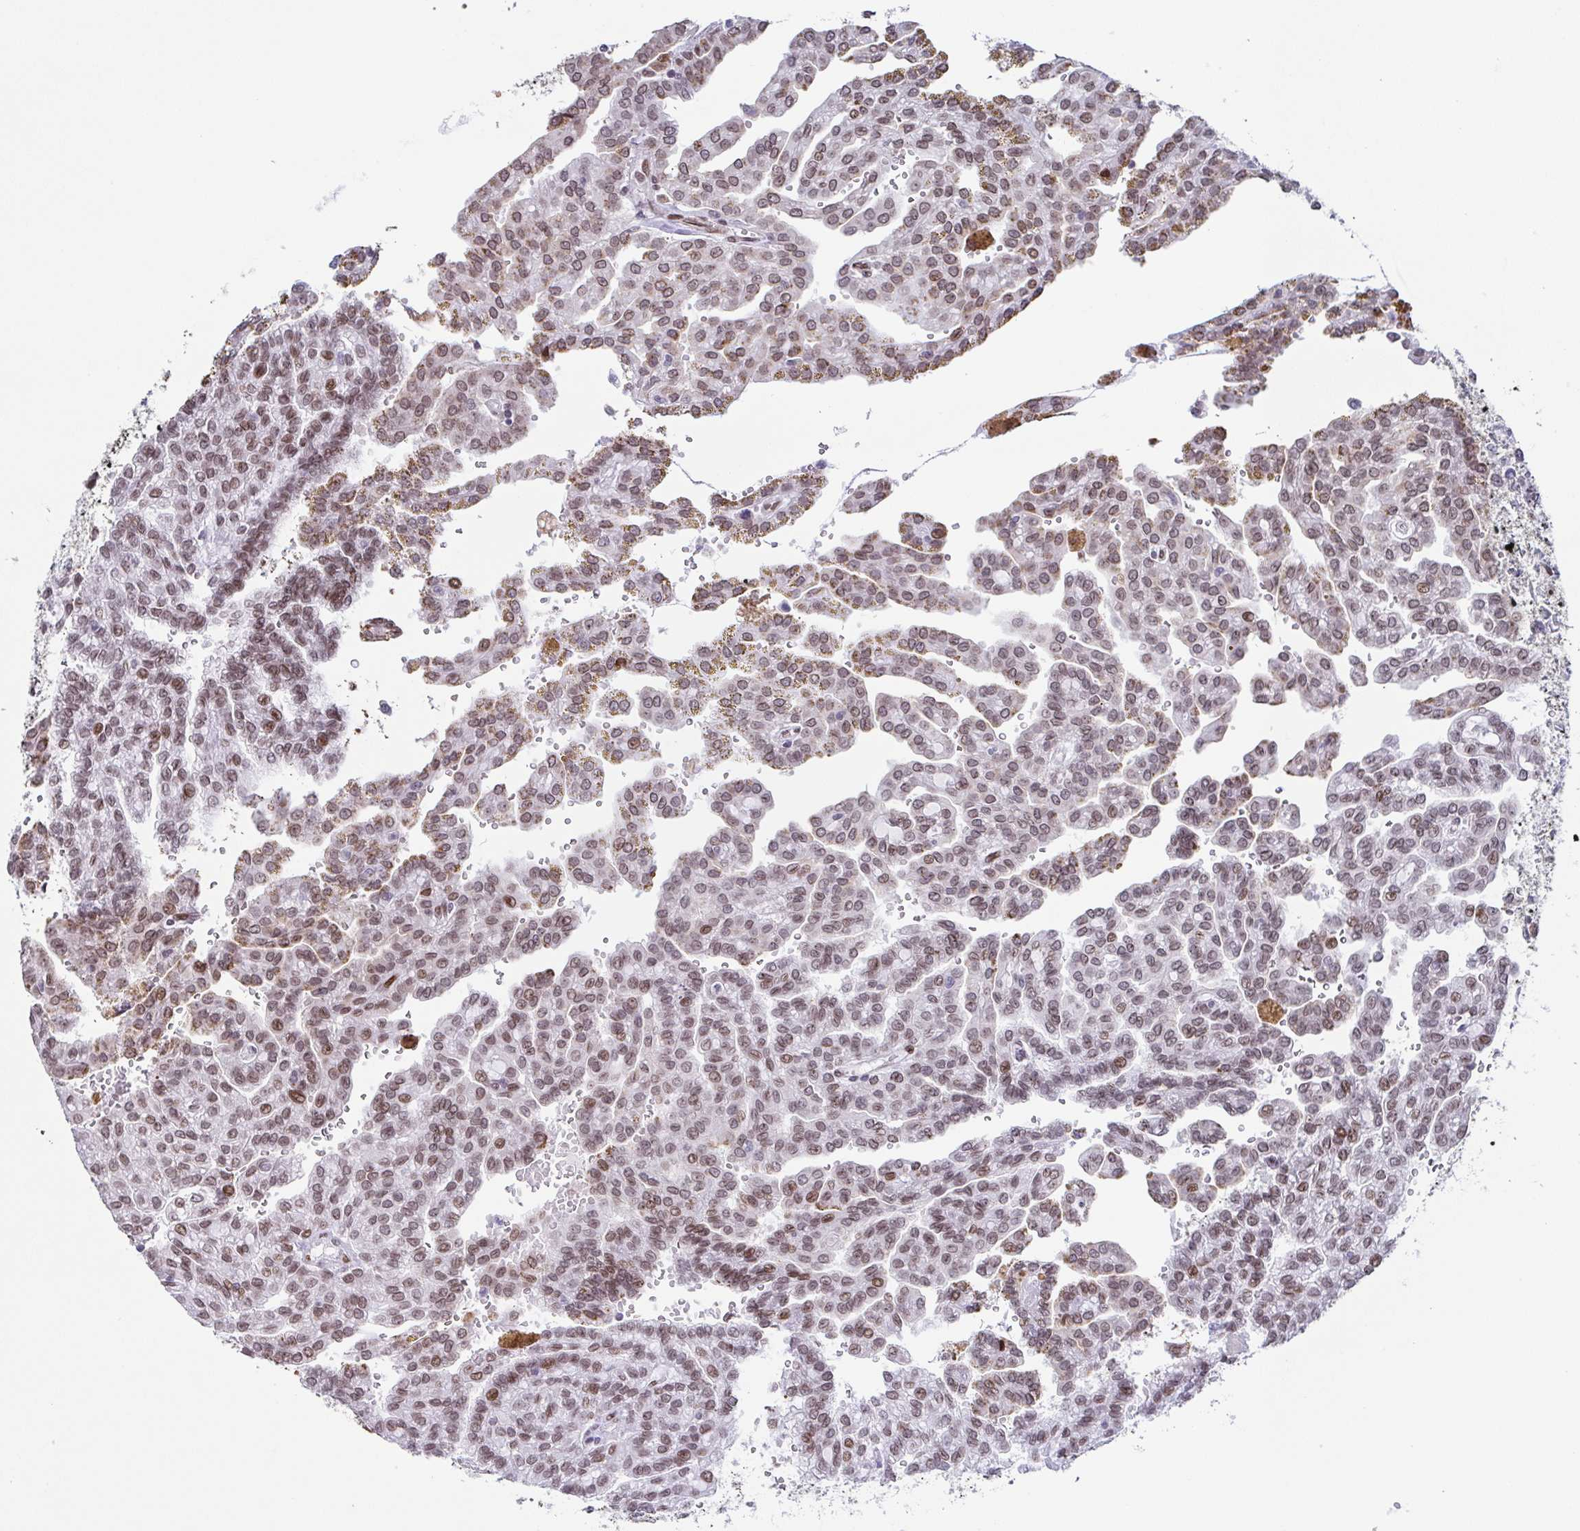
{"staining": {"intensity": "moderate", "quantity": "25%-75%", "location": "nuclear"}, "tissue": "renal cancer", "cell_type": "Tumor cells", "image_type": "cancer", "snomed": [{"axis": "morphology", "description": "Adenocarcinoma, NOS"}, {"axis": "topography", "description": "Kidney"}], "caption": "IHC of adenocarcinoma (renal) exhibits medium levels of moderate nuclear staining in approximately 25%-75% of tumor cells.", "gene": "RB1", "patient": {"sex": "male", "age": 63}}